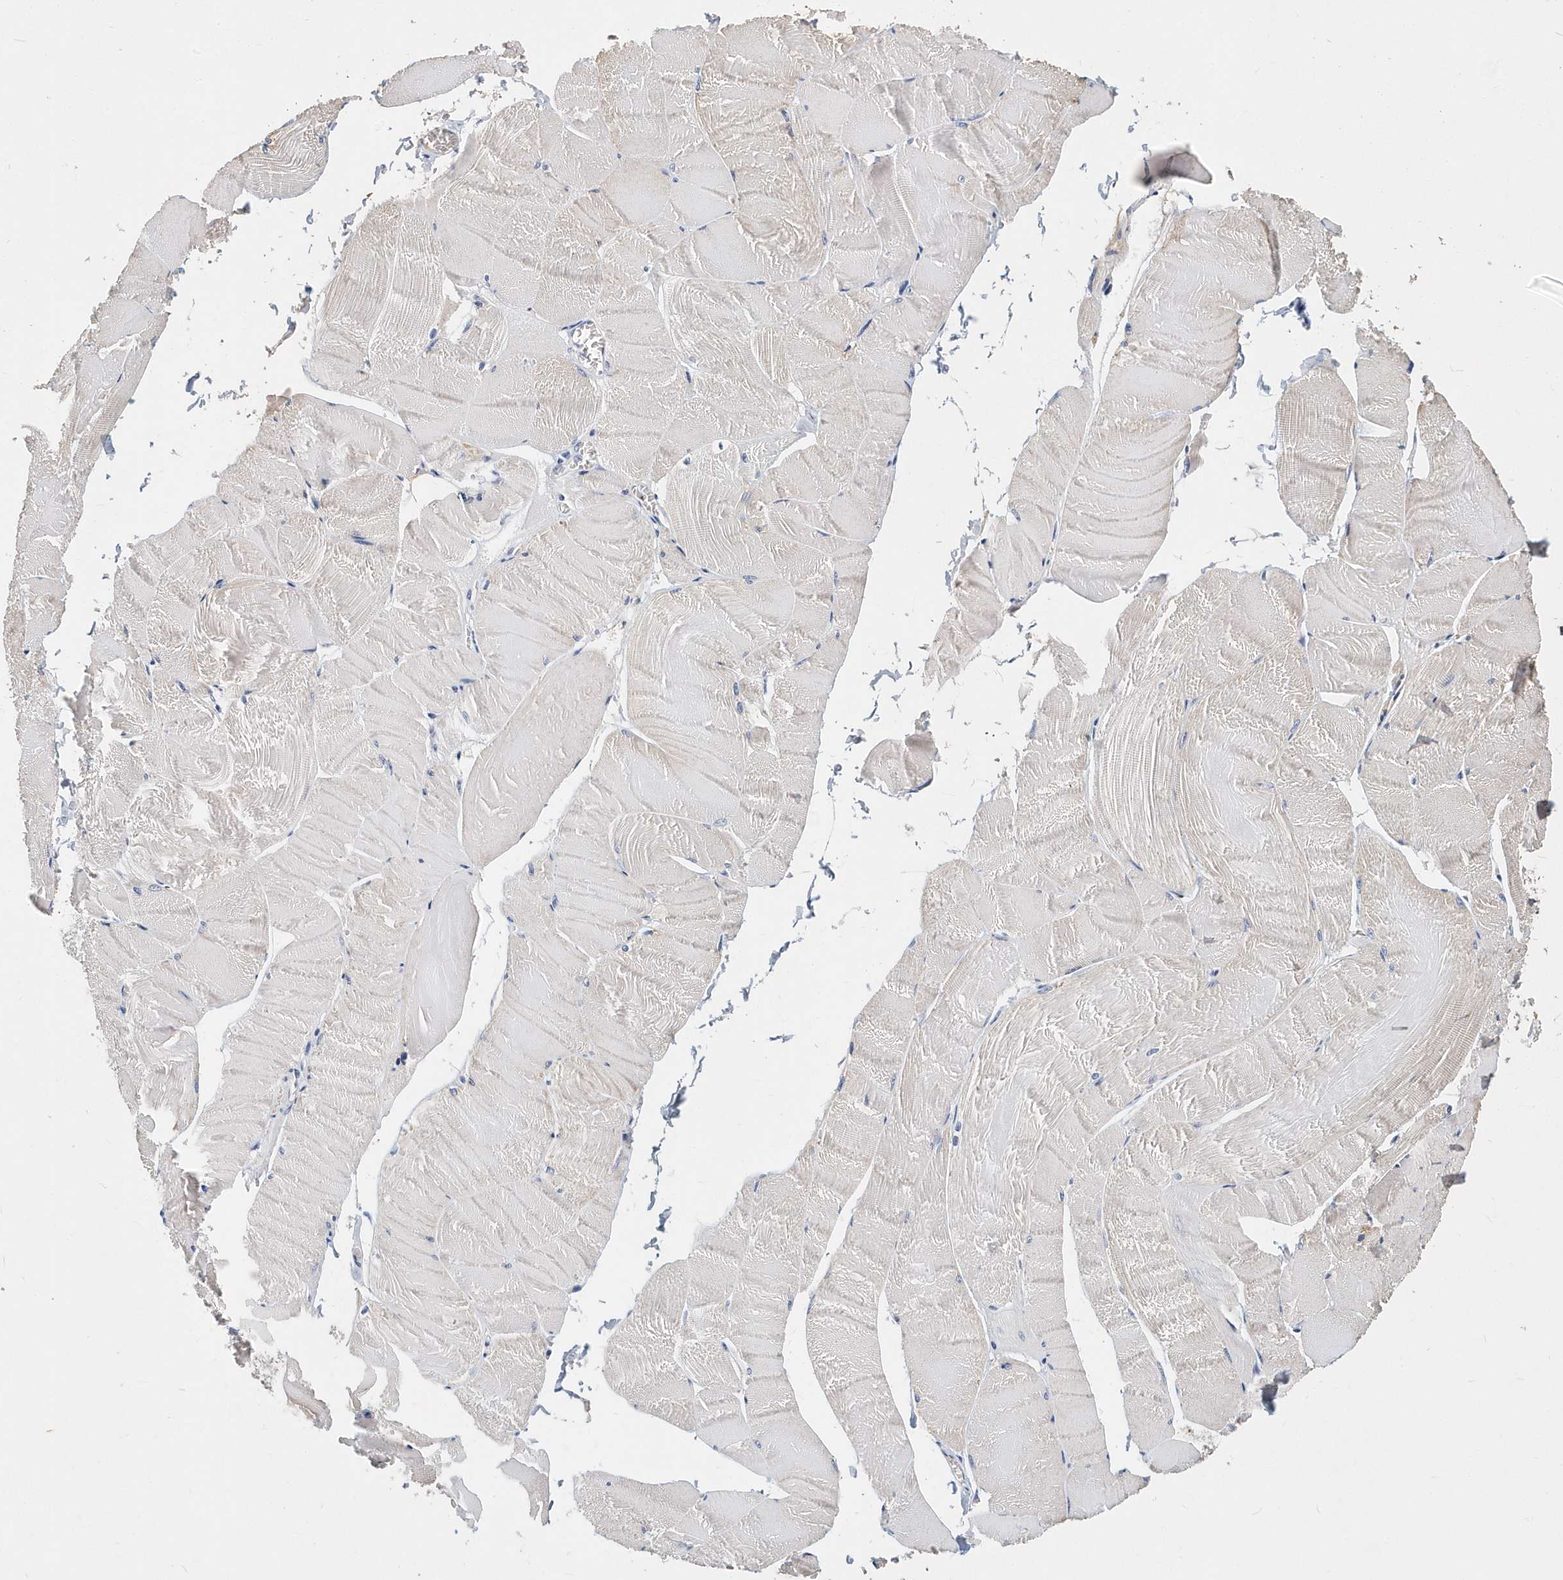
{"staining": {"intensity": "negative", "quantity": "none", "location": "none"}, "tissue": "skeletal muscle", "cell_type": "Myocytes", "image_type": "normal", "snomed": [{"axis": "morphology", "description": "Normal tissue, NOS"}, {"axis": "morphology", "description": "Basal cell carcinoma"}, {"axis": "topography", "description": "Skeletal muscle"}], "caption": "Myocytes show no significant protein staining in normal skeletal muscle. The staining is performed using DAB brown chromogen with nuclei counter-stained in using hematoxylin.", "gene": "ITGA2B", "patient": {"sex": "female", "age": 64}}